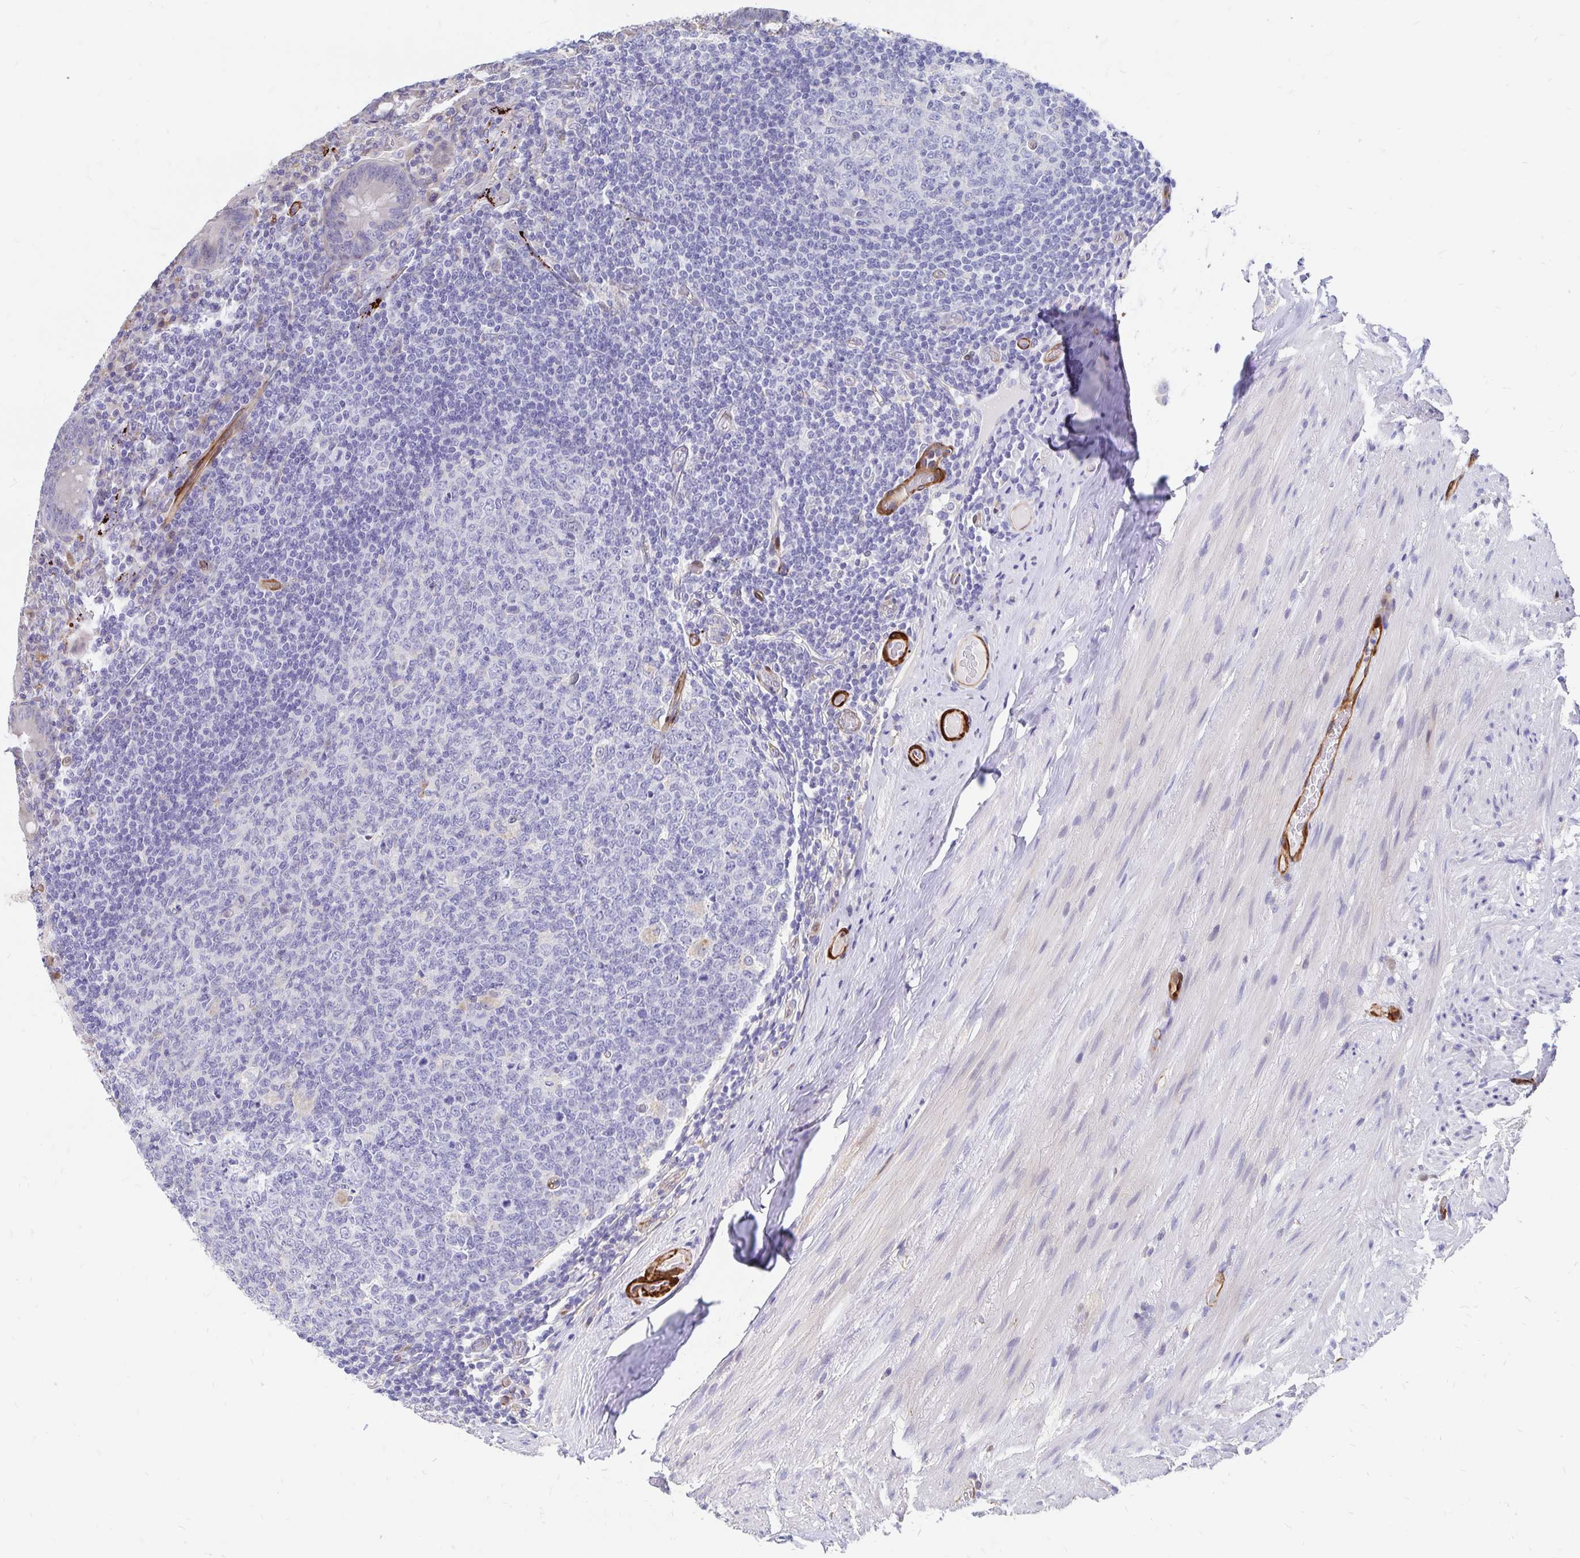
{"staining": {"intensity": "negative", "quantity": "none", "location": "none"}, "tissue": "appendix", "cell_type": "Glandular cells", "image_type": "normal", "snomed": [{"axis": "morphology", "description": "Normal tissue, NOS"}, {"axis": "topography", "description": "Appendix"}], "caption": "Glandular cells show no significant protein staining in benign appendix. (DAB (3,3'-diaminobenzidine) immunohistochemistry, high magnification).", "gene": "CDKL1", "patient": {"sex": "male", "age": 71}}